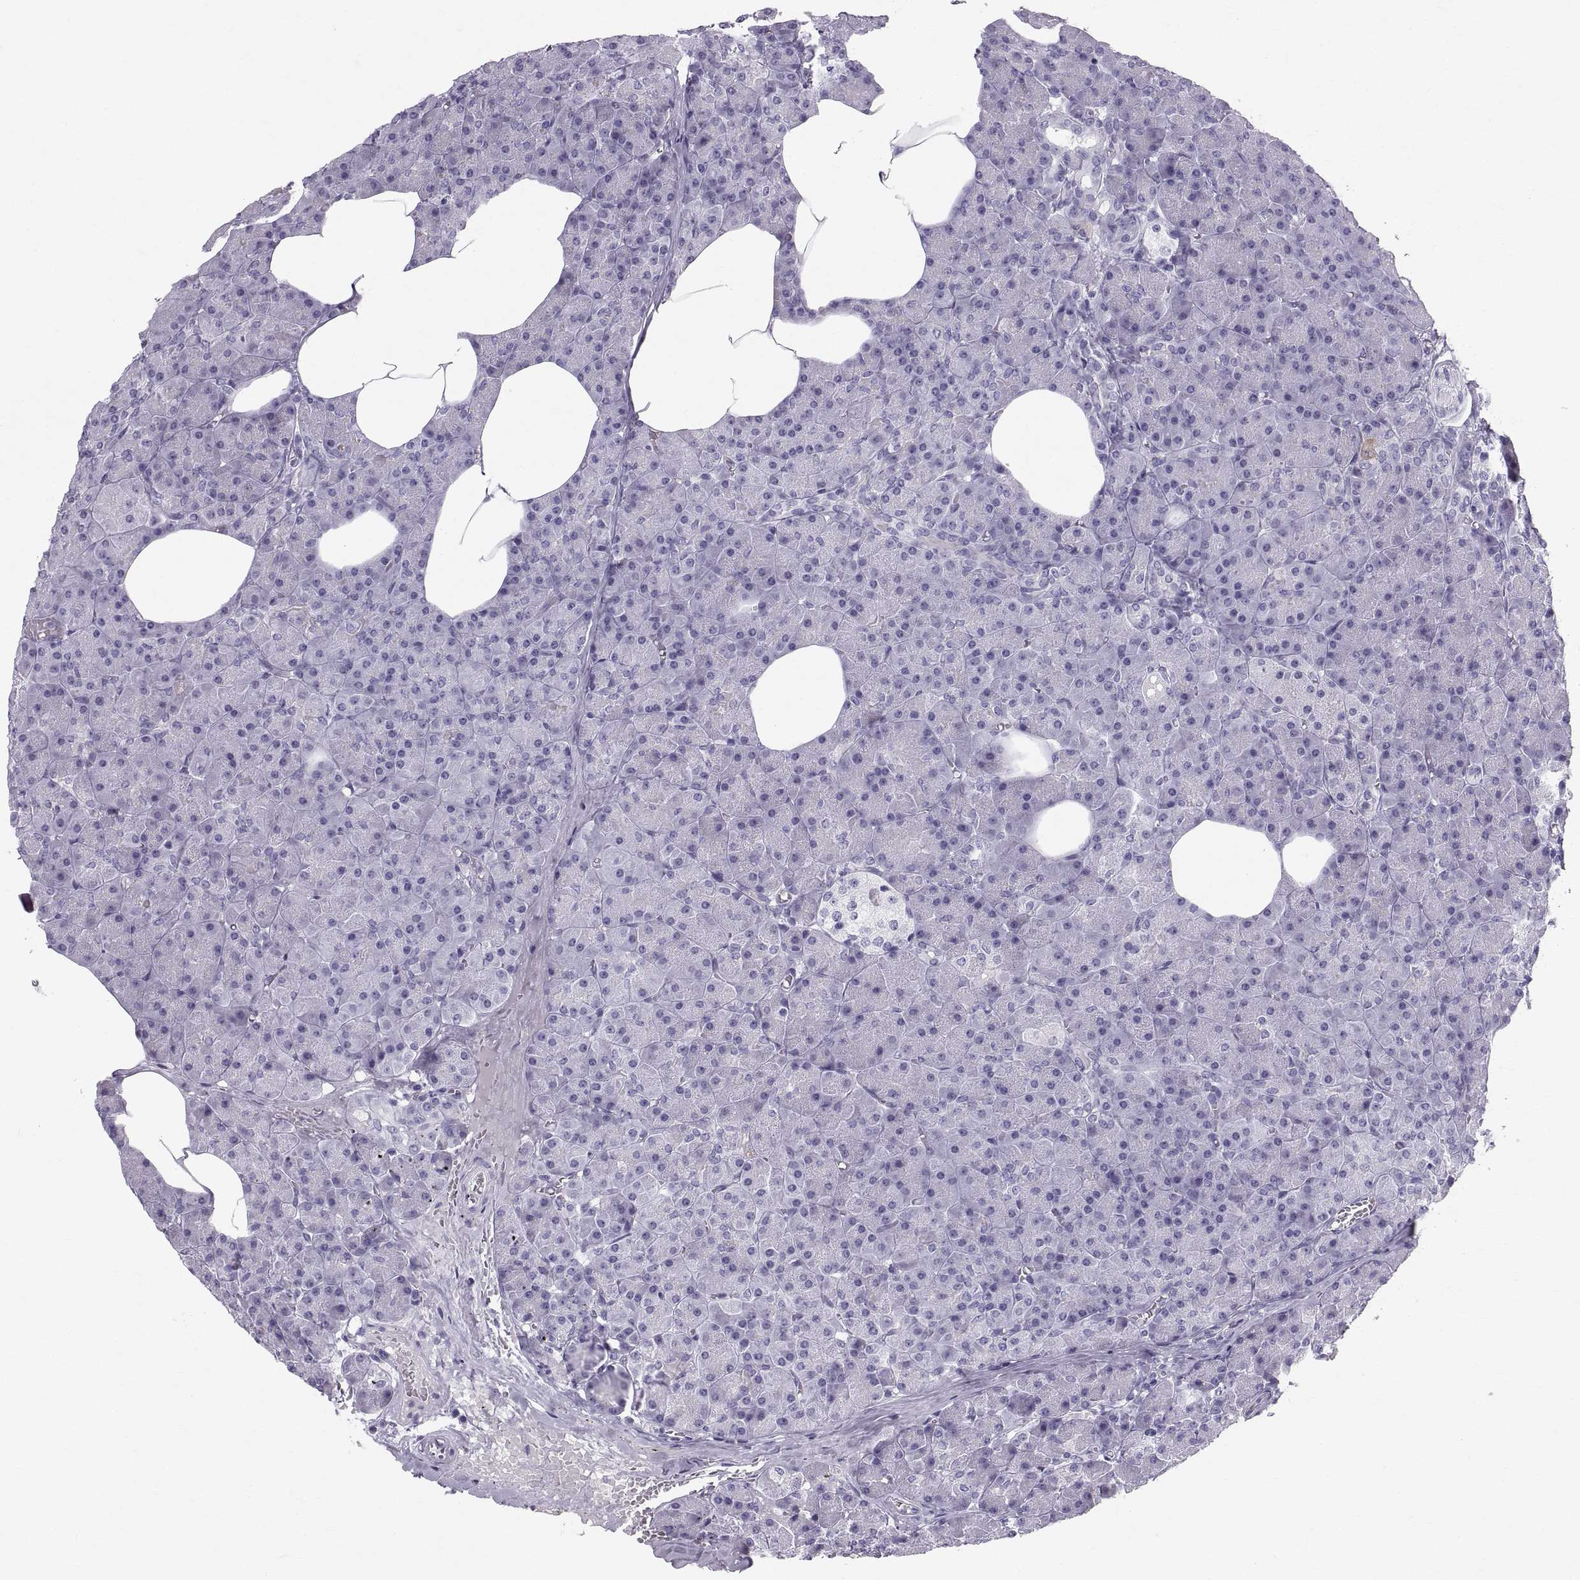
{"staining": {"intensity": "negative", "quantity": "none", "location": "none"}, "tissue": "pancreas", "cell_type": "Exocrine glandular cells", "image_type": "normal", "snomed": [{"axis": "morphology", "description": "Normal tissue, NOS"}, {"axis": "topography", "description": "Pancreas"}], "caption": "Immunohistochemical staining of normal pancreas displays no significant positivity in exocrine glandular cells.", "gene": "SLC22A6", "patient": {"sex": "female", "age": 45}}